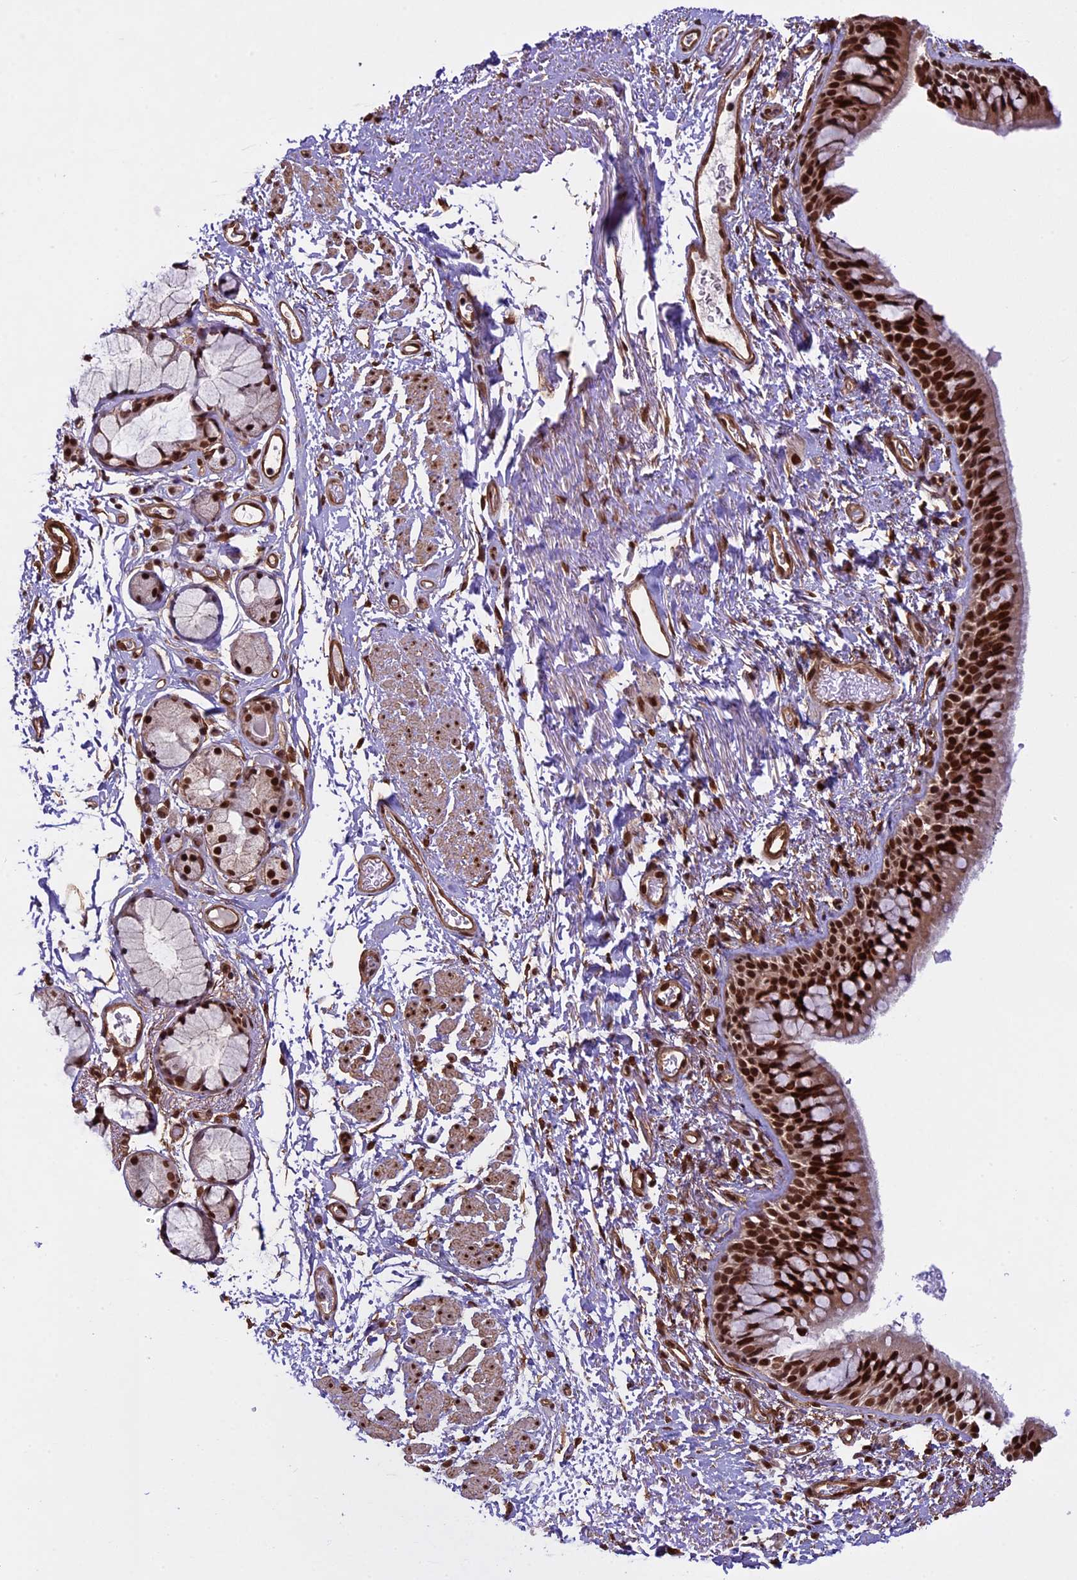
{"staining": {"intensity": "strong", "quantity": ">75%", "location": "nuclear"}, "tissue": "bronchus", "cell_type": "Respiratory epithelial cells", "image_type": "normal", "snomed": [{"axis": "morphology", "description": "Normal tissue, NOS"}, {"axis": "topography", "description": "Cartilage tissue"}, {"axis": "topography", "description": "Bronchus"}], "caption": "Bronchus stained with DAB (3,3'-diaminobenzidine) IHC reveals high levels of strong nuclear positivity in approximately >75% of respiratory epithelial cells.", "gene": "MPHOSPH8", "patient": {"sex": "female", "age": 73}}